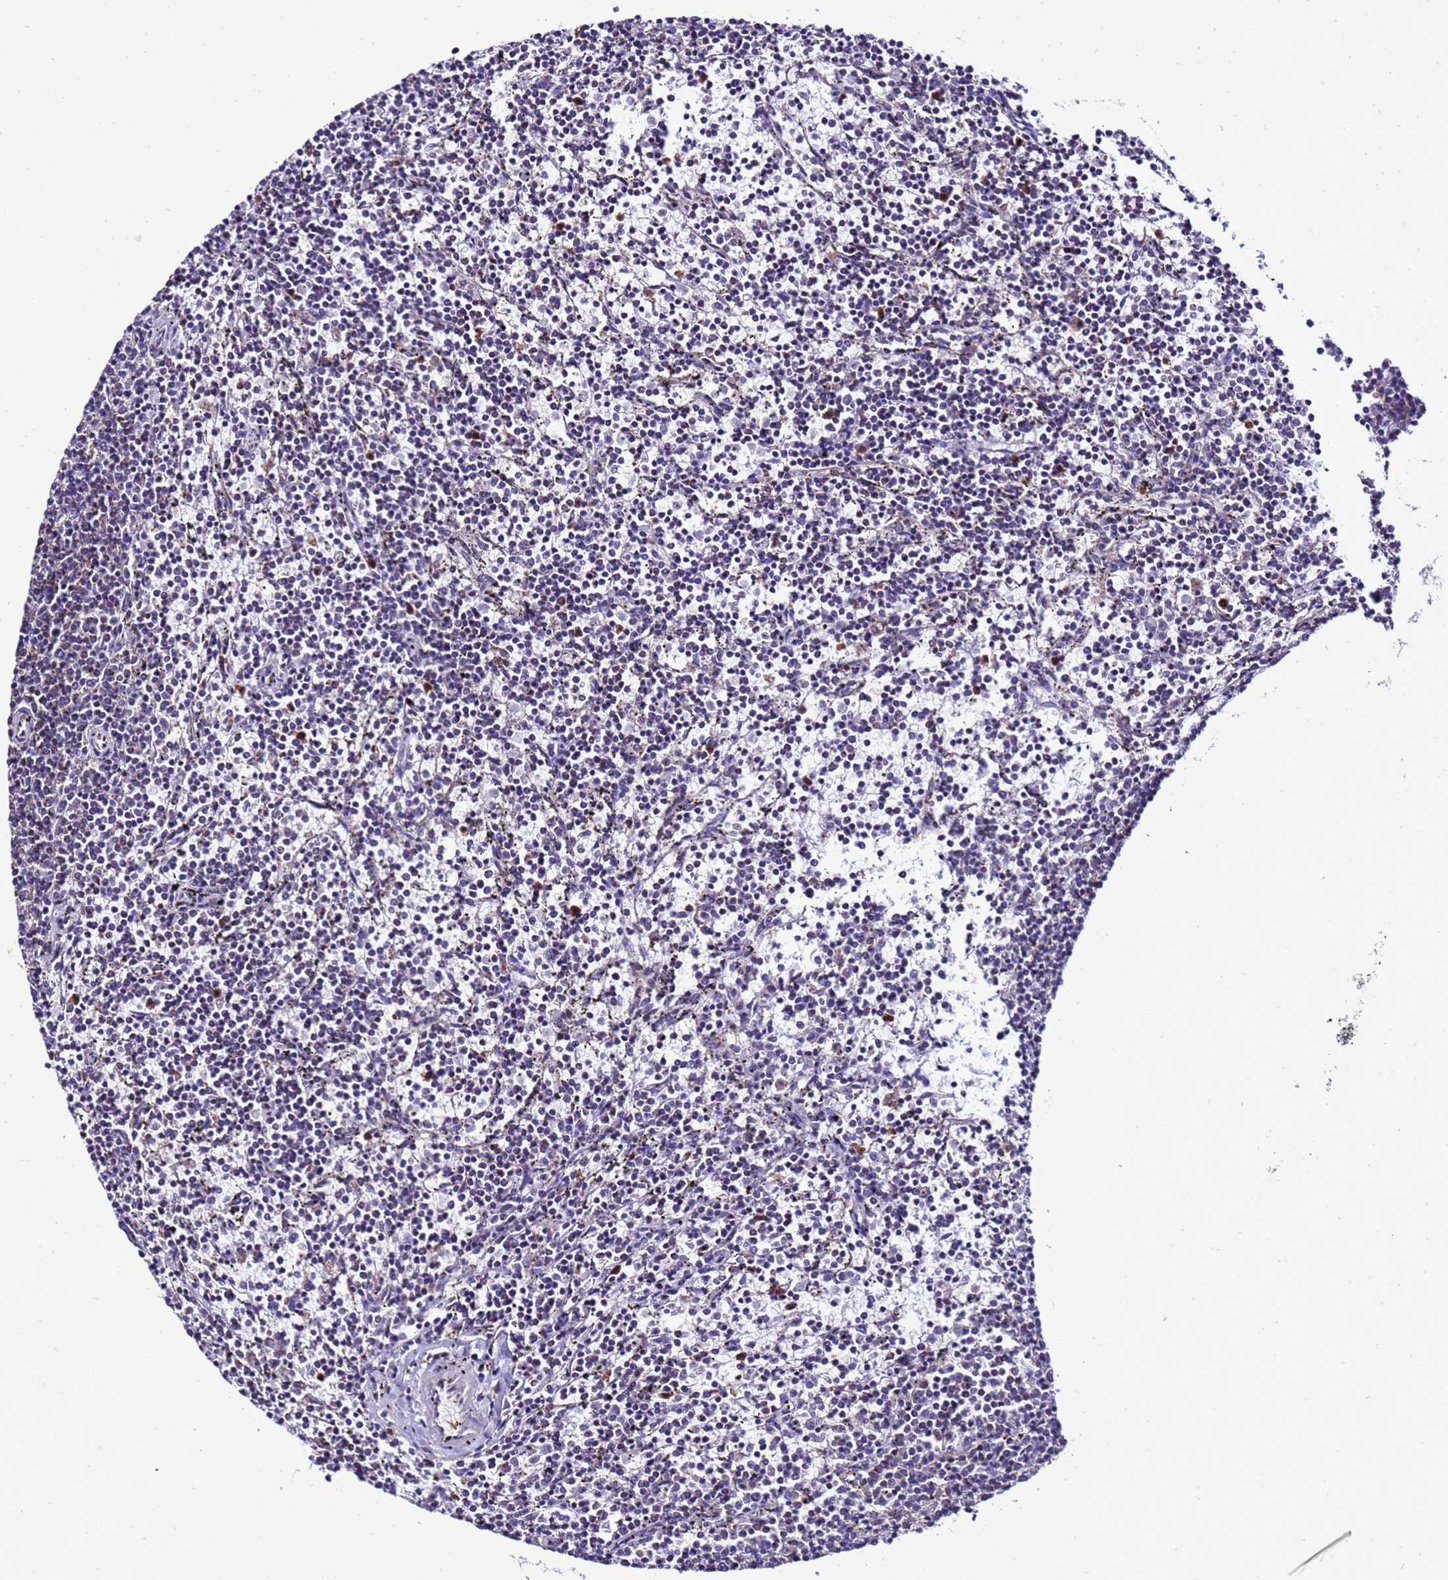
{"staining": {"intensity": "negative", "quantity": "none", "location": "none"}, "tissue": "lymphoma", "cell_type": "Tumor cells", "image_type": "cancer", "snomed": [{"axis": "morphology", "description": "Malignant lymphoma, non-Hodgkin's type, Low grade"}, {"axis": "topography", "description": "Spleen"}], "caption": "High power microscopy image of an immunohistochemistry image of lymphoma, revealing no significant expression in tumor cells.", "gene": "DPH6", "patient": {"sex": "female", "age": 50}}